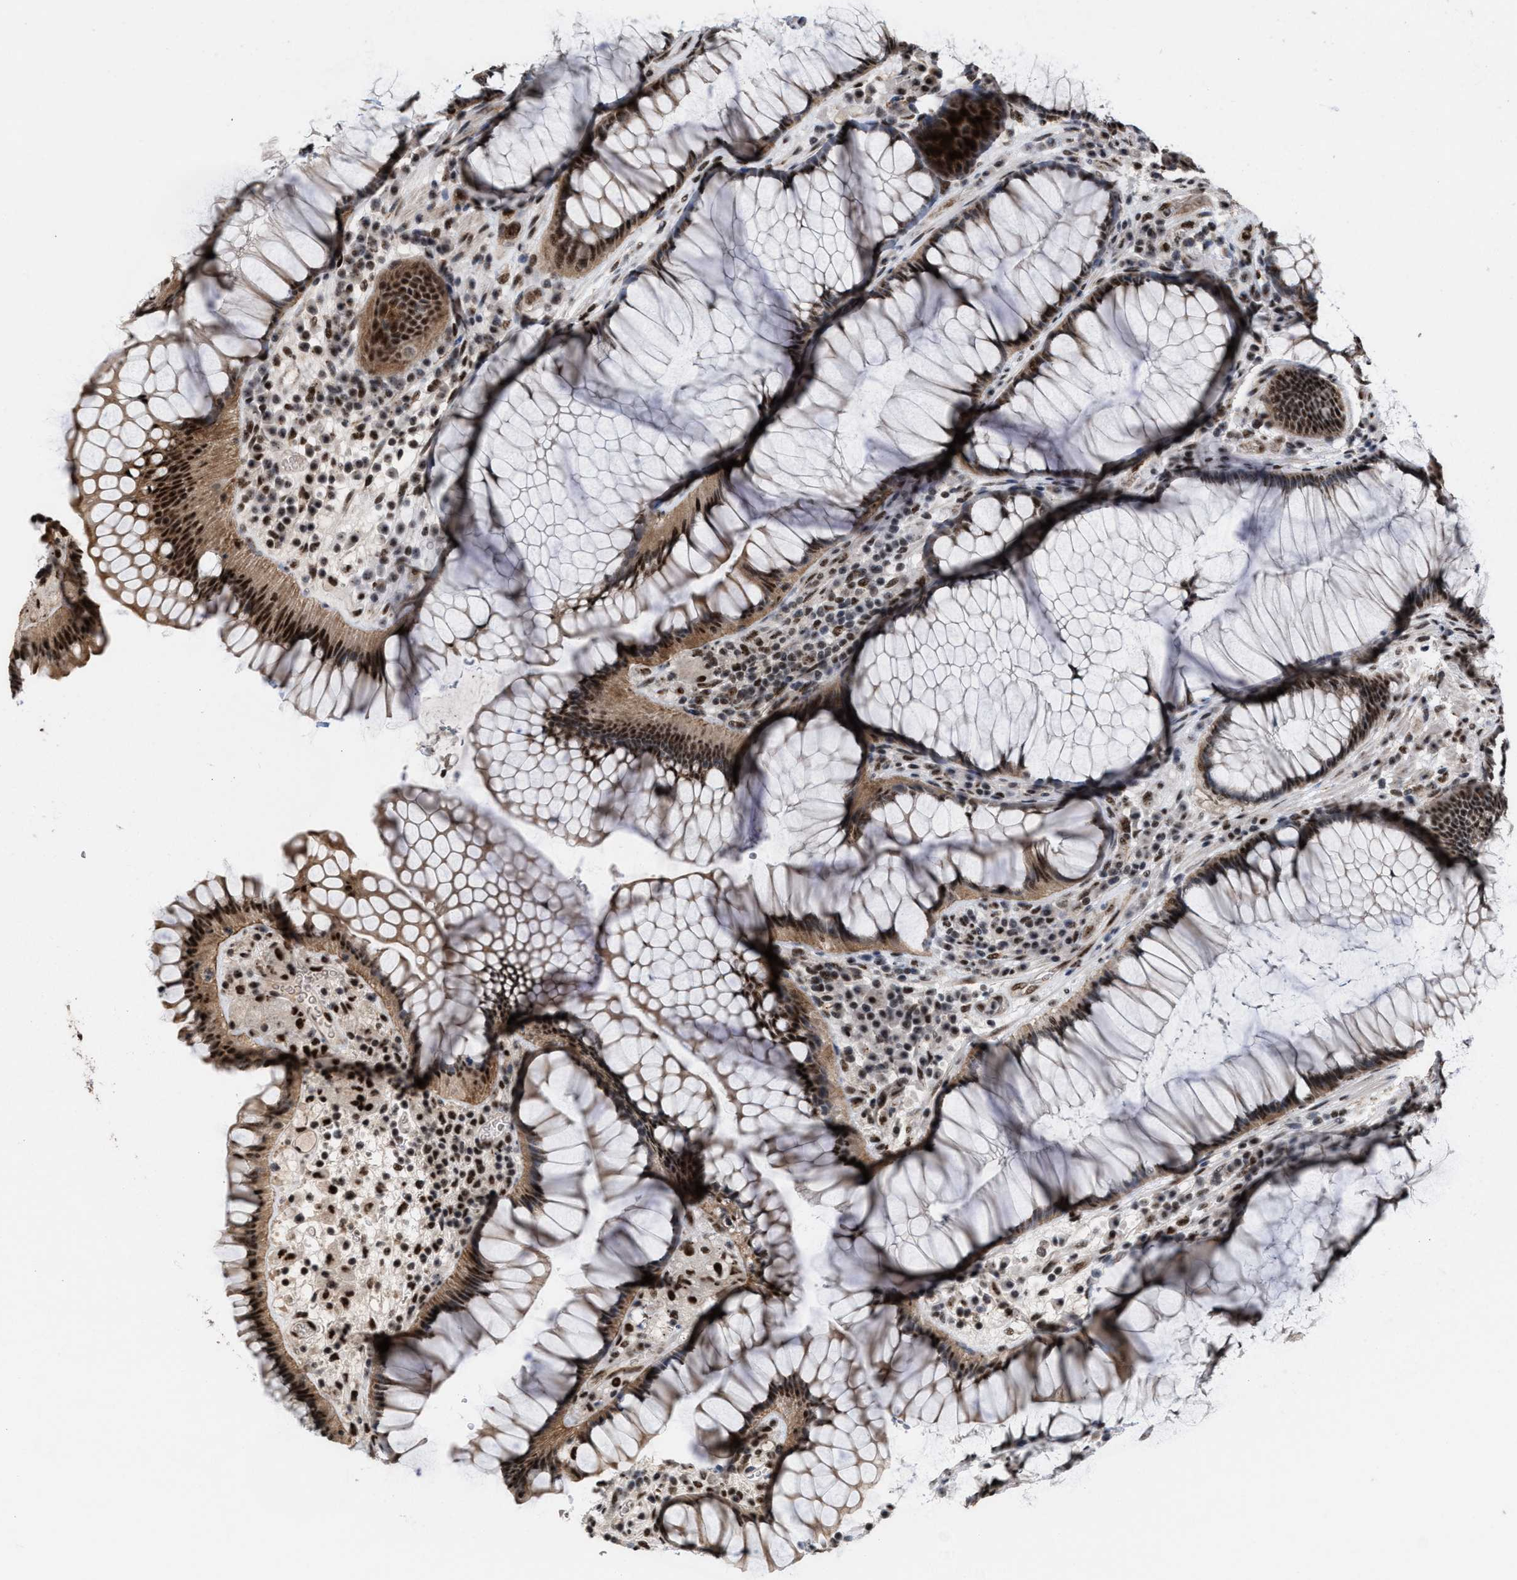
{"staining": {"intensity": "strong", "quantity": ">75%", "location": "cytoplasmic/membranous,nuclear"}, "tissue": "rectum", "cell_type": "Glandular cells", "image_type": "normal", "snomed": [{"axis": "morphology", "description": "Normal tissue, NOS"}, {"axis": "topography", "description": "Rectum"}], "caption": "A high-resolution histopathology image shows IHC staining of normal rectum, which reveals strong cytoplasmic/membranous,nuclear positivity in about >75% of glandular cells.", "gene": "EIF4A3", "patient": {"sex": "male", "age": 51}}